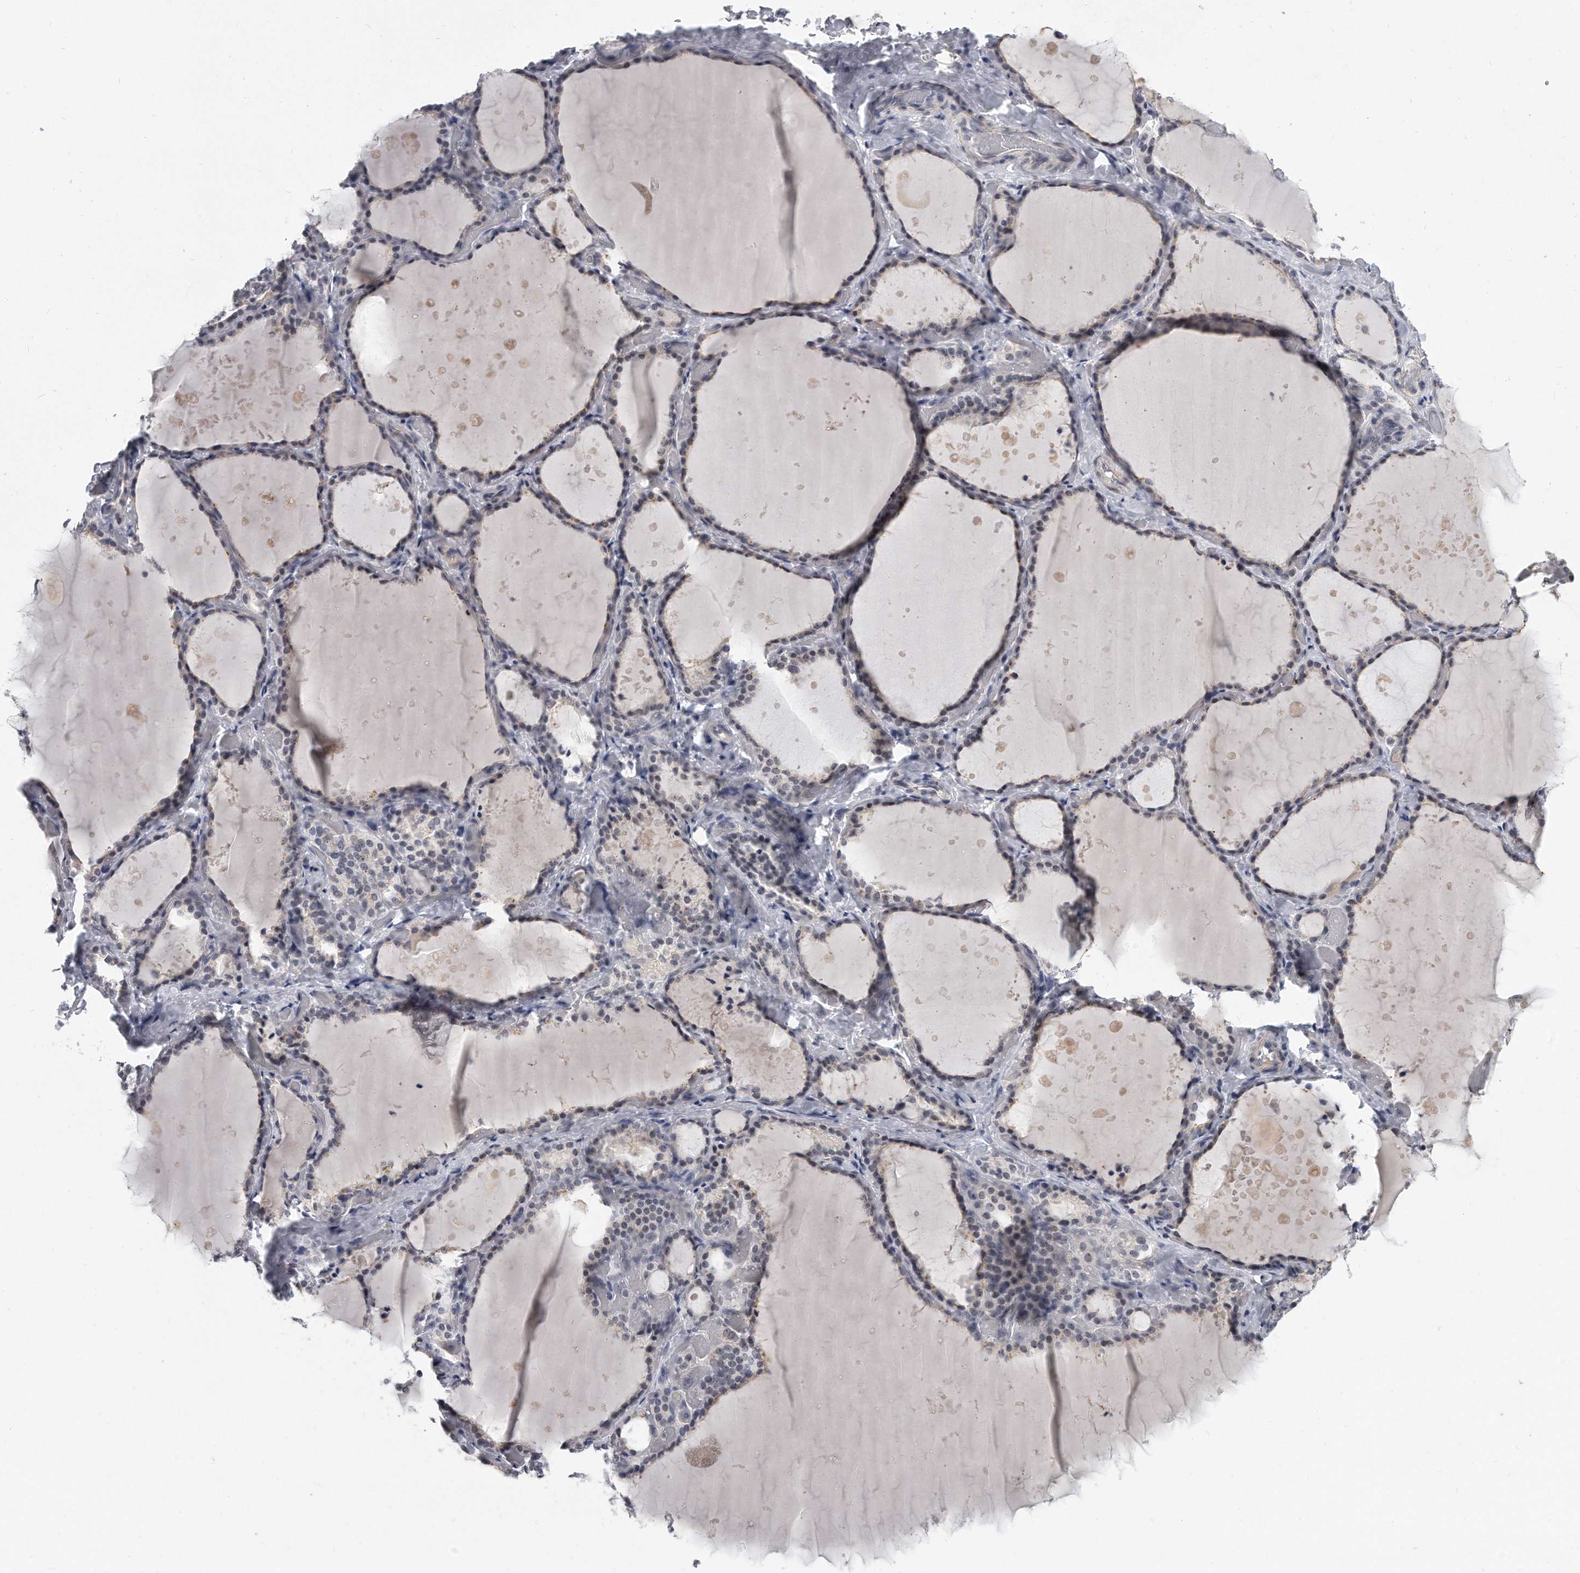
{"staining": {"intensity": "moderate", "quantity": "<25%", "location": "nuclear"}, "tissue": "thyroid gland", "cell_type": "Glandular cells", "image_type": "normal", "snomed": [{"axis": "morphology", "description": "Normal tissue, NOS"}, {"axis": "topography", "description": "Thyroid gland"}], "caption": "Protein analysis of unremarkable thyroid gland shows moderate nuclear staining in approximately <25% of glandular cells. Nuclei are stained in blue.", "gene": "TFCP2L1", "patient": {"sex": "female", "age": 44}}